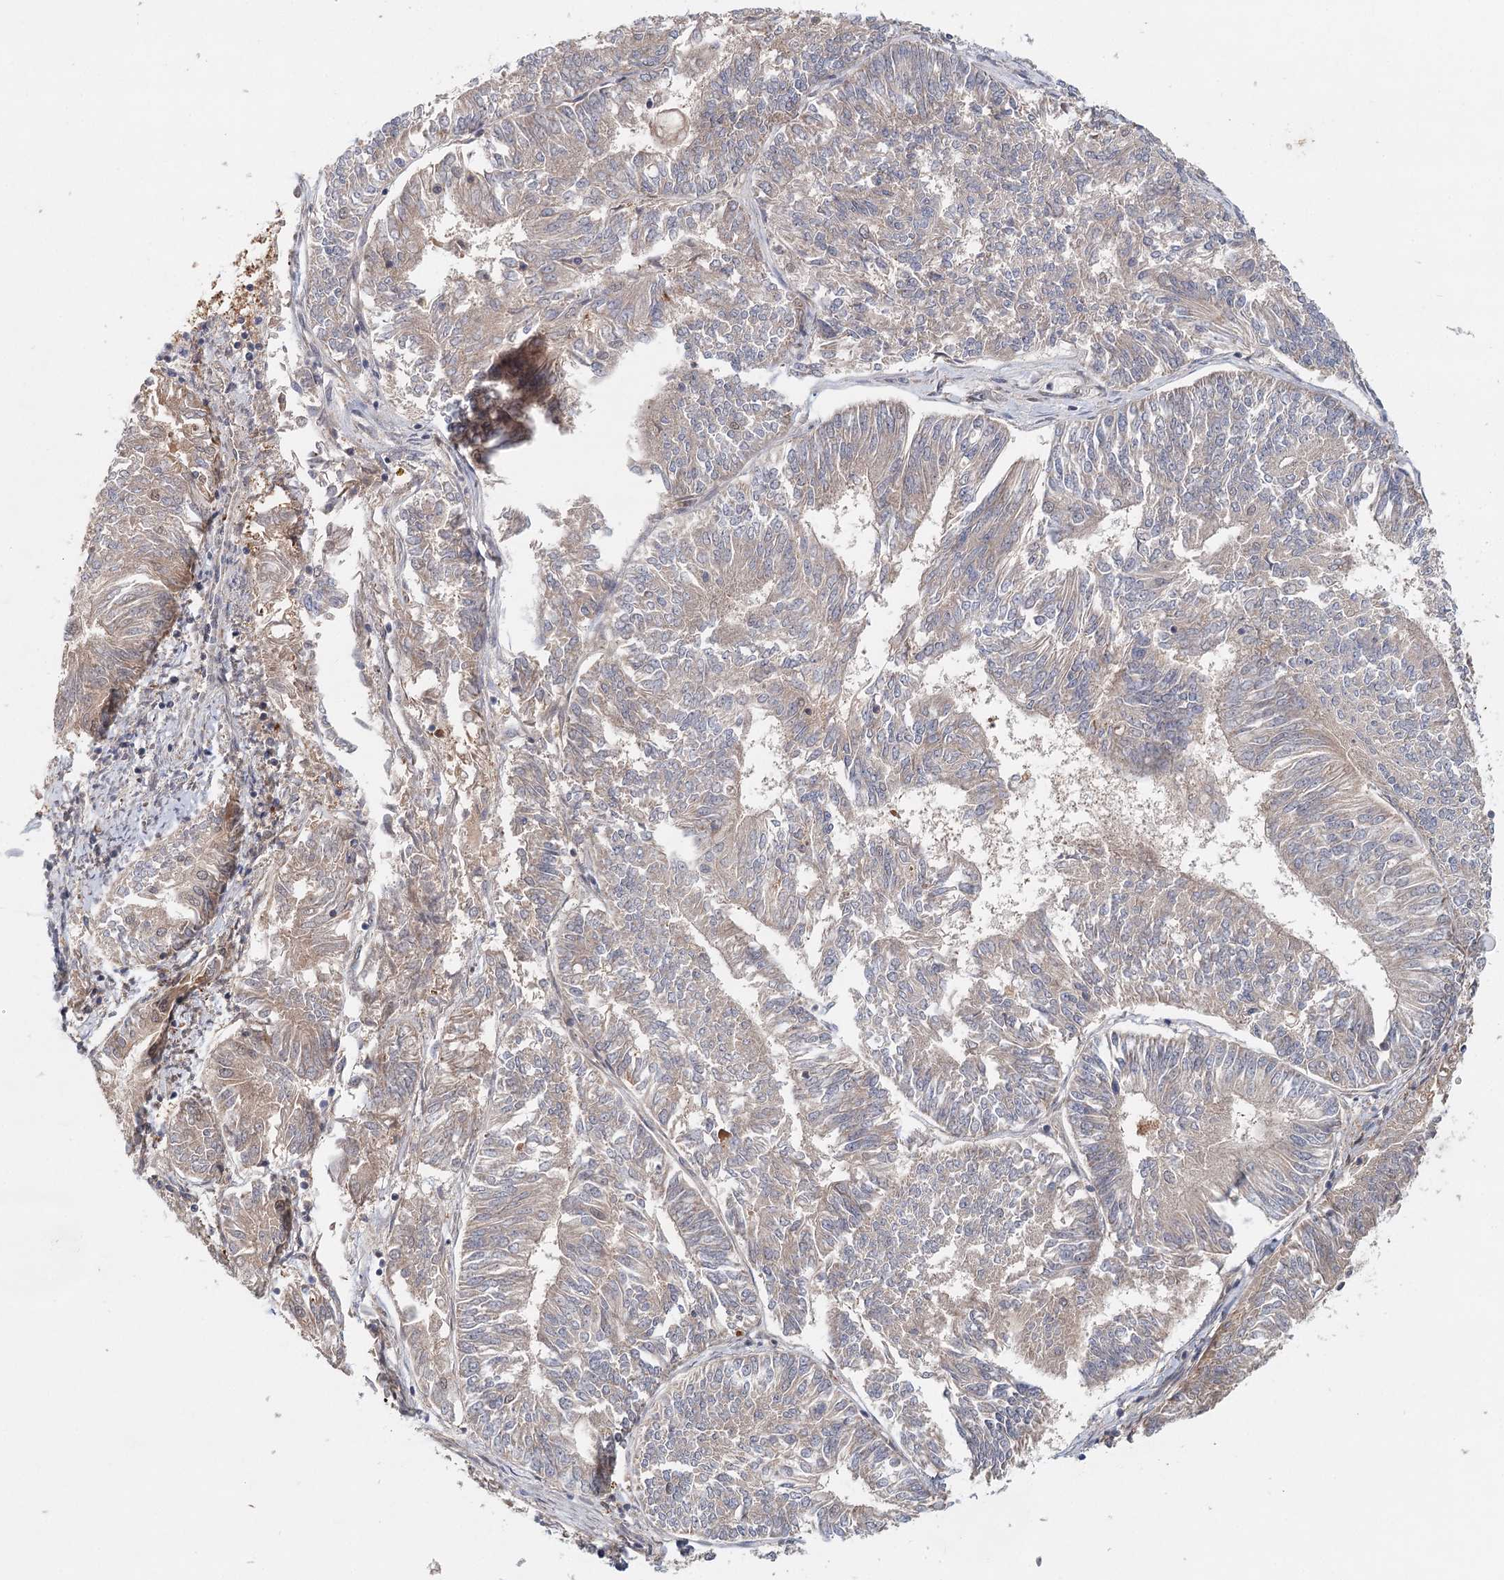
{"staining": {"intensity": "weak", "quantity": "25%-75%", "location": "cytoplasmic/membranous"}, "tissue": "endometrial cancer", "cell_type": "Tumor cells", "image_type": "cancer", "snomed": [{"axis": "morphology", "description": "Adenocarcinoma, NOS"}, {"axis": "topography", "description": "Endometrium"}], "caption": "Immunohistochemistry (DAB (3,3'-diaminobenzidine)) staining of endometrial cancer (adenocarcinoma) reveals weak cytoplasmic/membranous protein expression in approximately 25%-75% of tumor cells.", "gene": "AP3B1", "patient": {"sex": "female", "age": 58}}